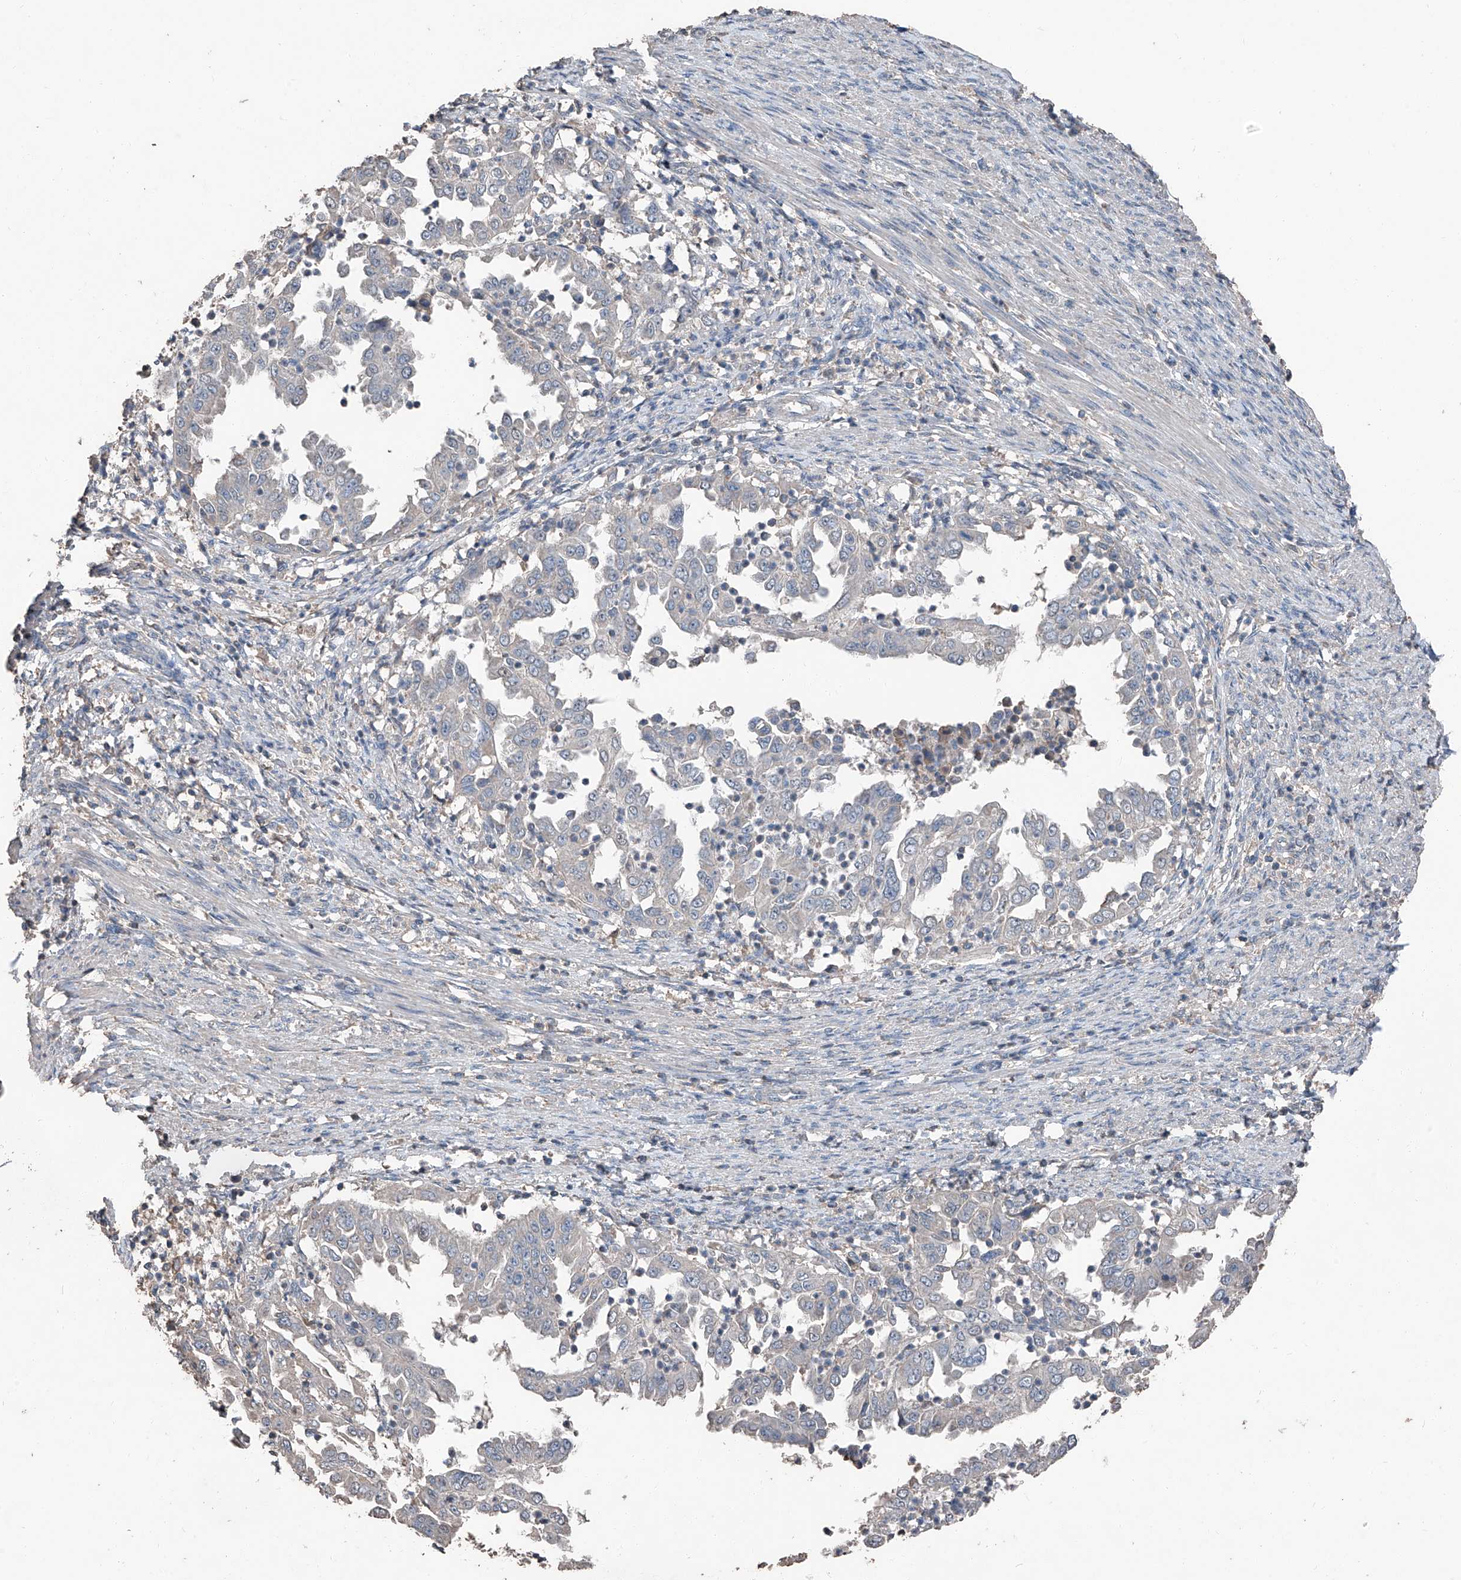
{"staining": {"intensity": "negative", "quantity": "none", "location": "none"}, "tissue": "endometrial cancer", "cell_type": "Tumor cells", "image_type": "cancer", "snomed": [{"axis": "morphology", "description": "Adenocarcinoma, NOS"}, {"axis": "topography", "description": "Endometrium"}], "caption": "Protein analysis of endometrial cancer (adenocarcinoma) shows no significant staining in tumor cells. Nuclei are stained in blue.", "gene": "MAMLD1", "patient": {"sex": "female", "age": 85}}